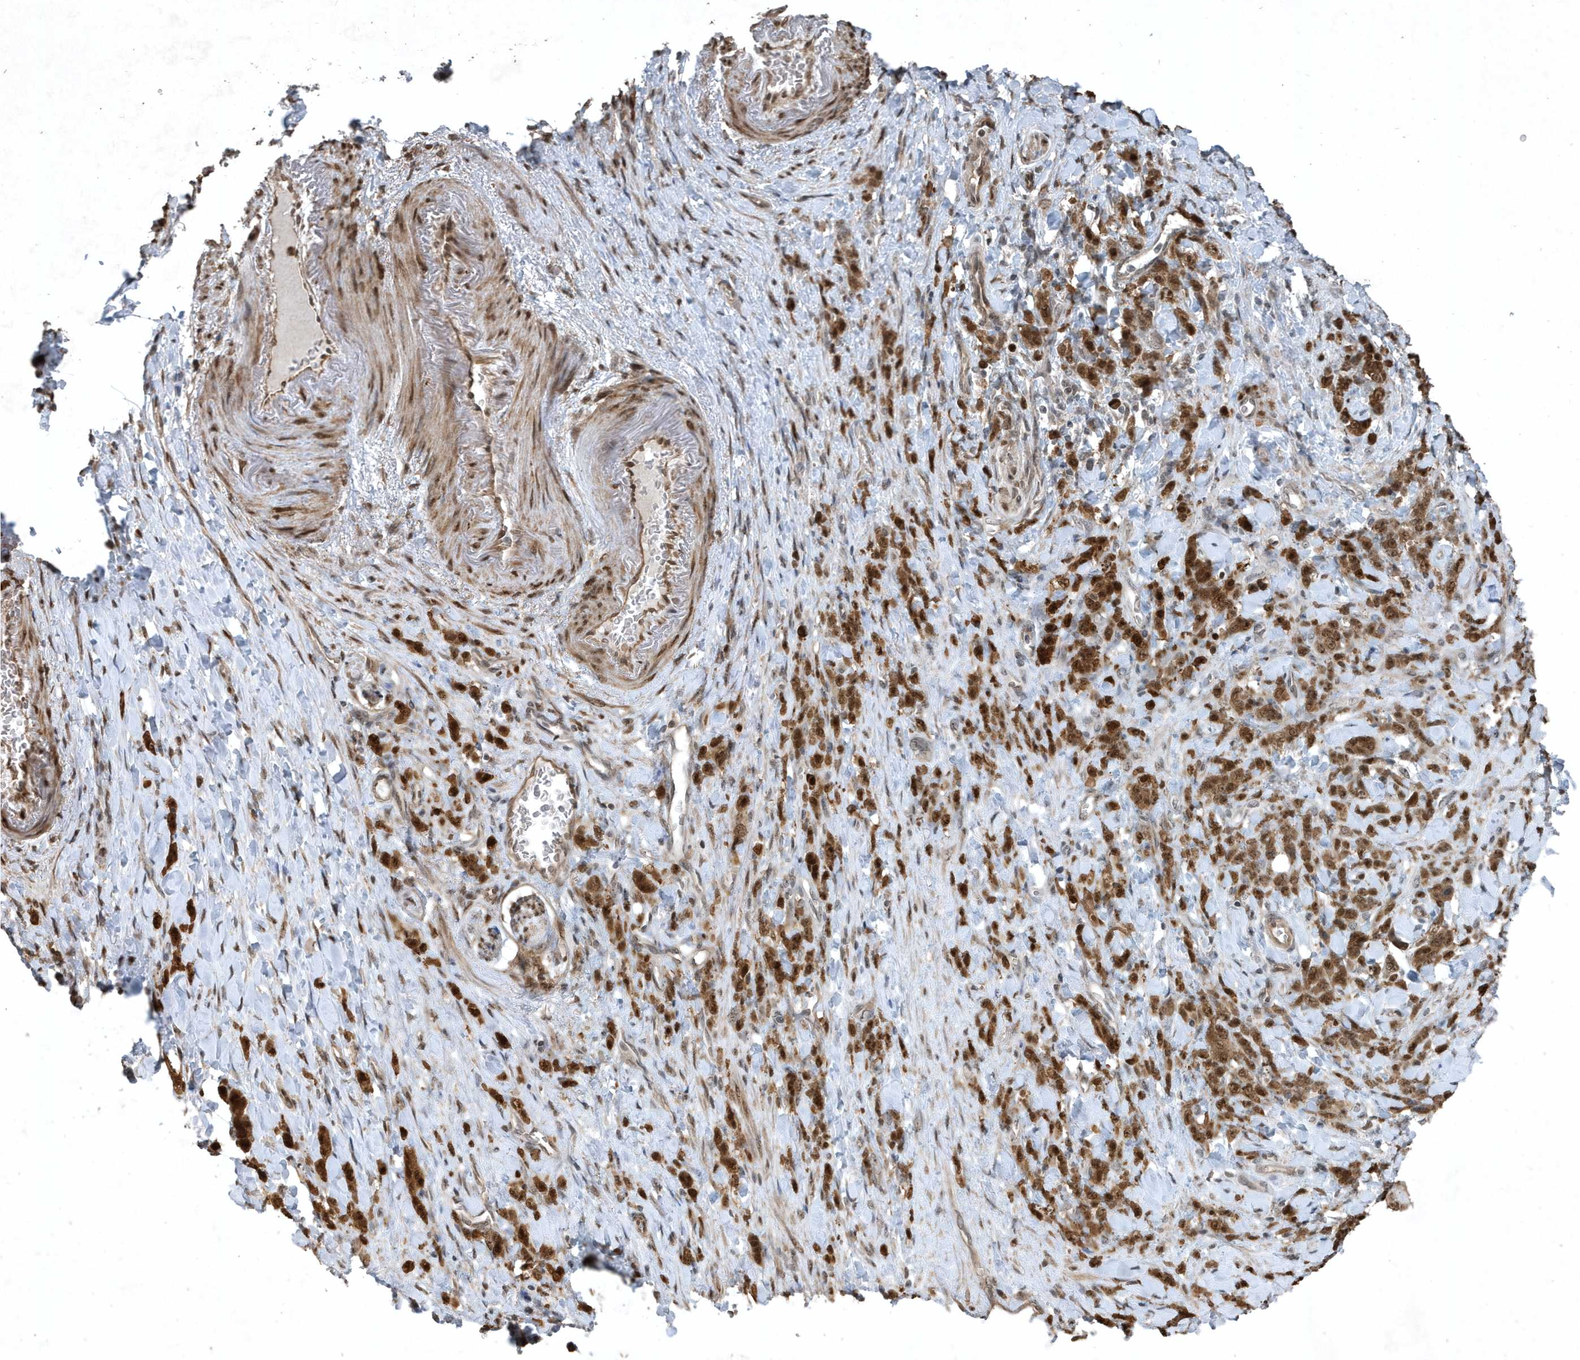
{"staining": {"intensity": "strong", "quantity": ">75%", "location": "cytoplasmic/membranous,nuclear"}, "tissue": "stomach cancer", "cell_type": "Tumor cells", "image_type": "cancer", "snomed": [{"axis": "morphology", "description": "Normal tissue, NOS"}, {"axis": "morphology", "description": "Adenocarcinoma, NOS"}, {"axis": "topography", "description": "Stomach"}], "caption": "The immunohistochemical stain shows strong cytoplasmic/membranous and nuclear staining in tumor cells of stomach cancer tissue.", "gene": "HSPA1A", "patient": {"sex": "male", "age": 82}}